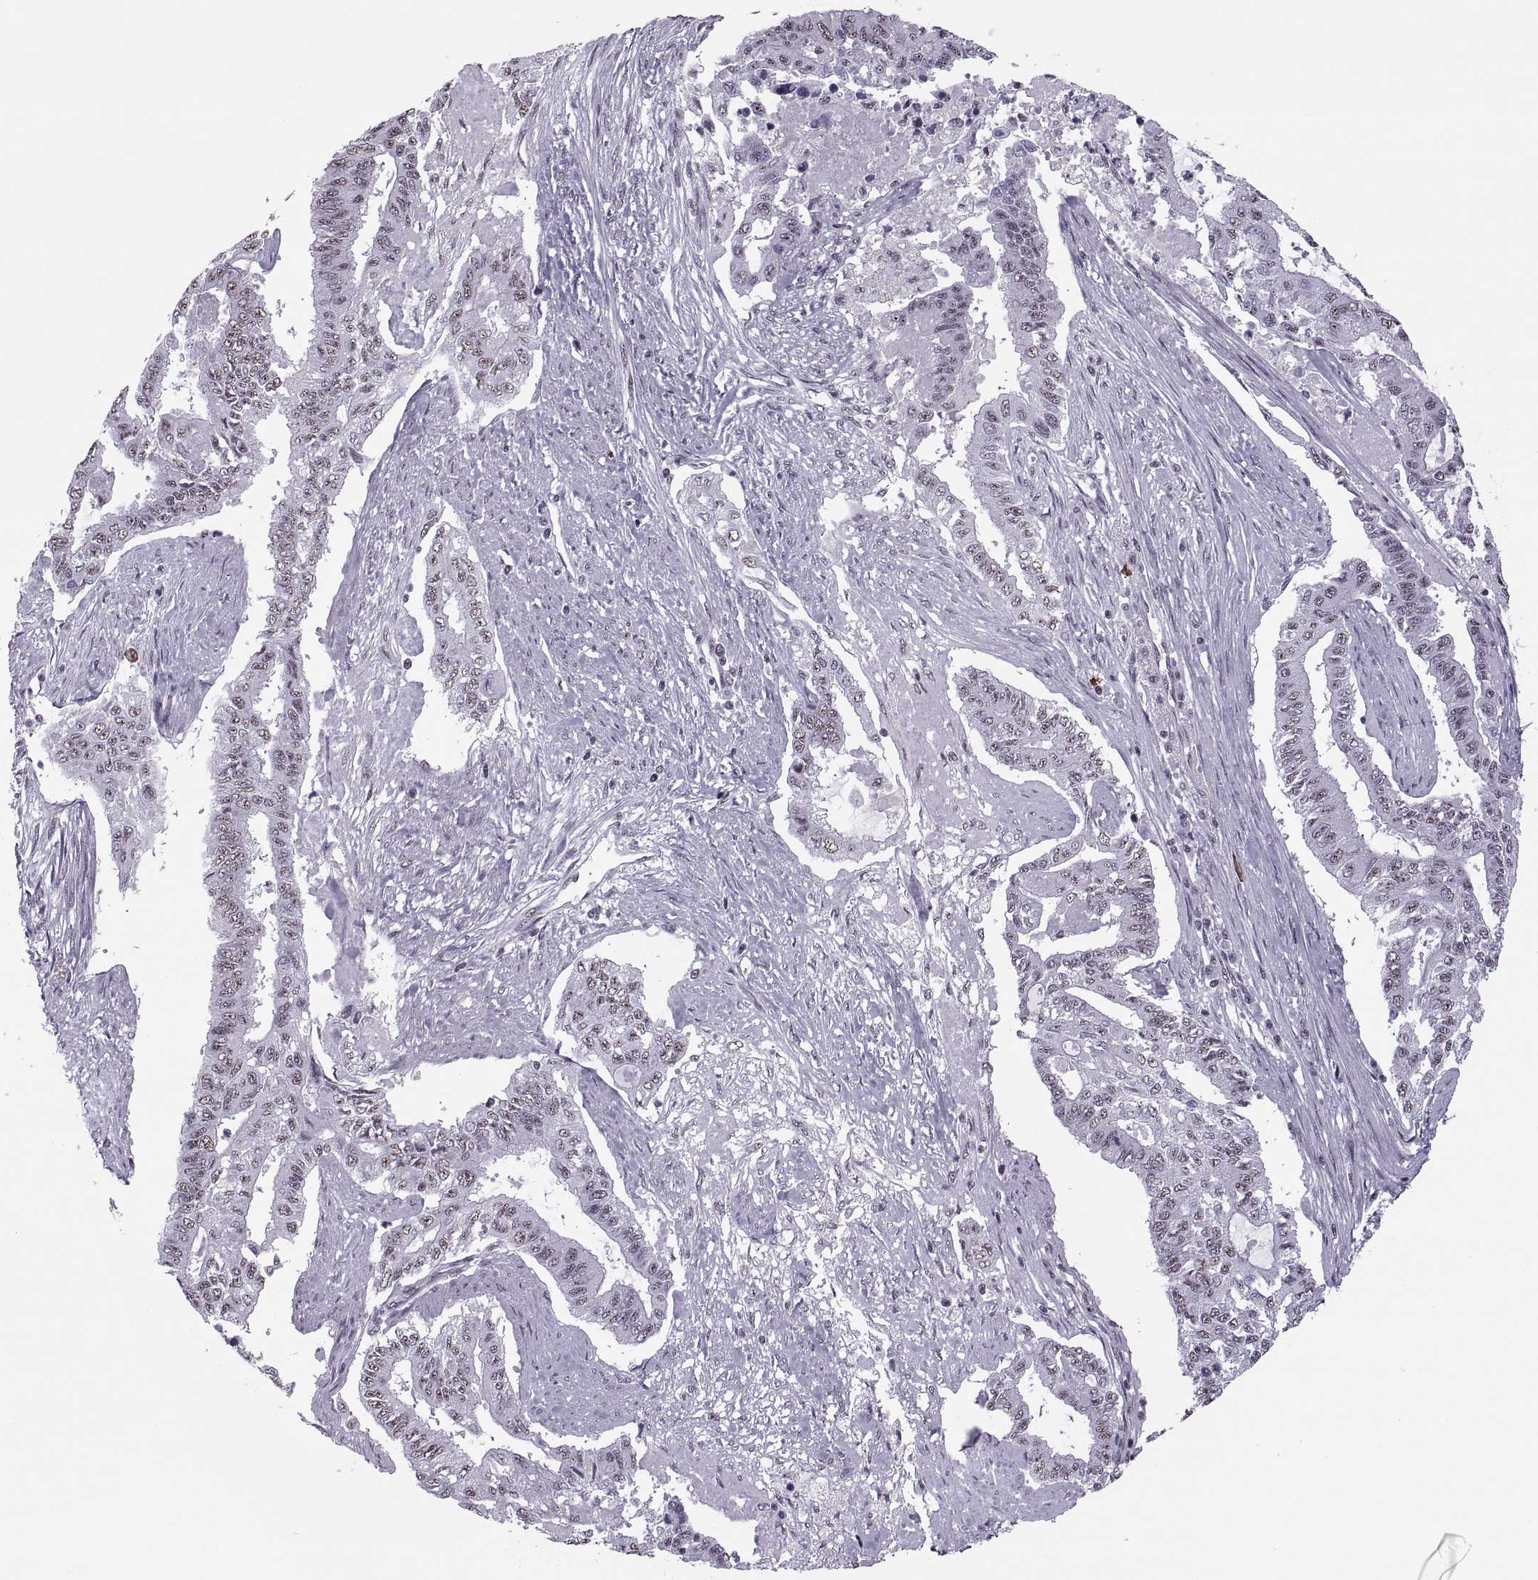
{"staining": {"intensity": "weak", "quantity": "25%-75%", "location": "nuclear"}, "tissue": "endometrial cancer", "cell_type": "Tumor cells", "image_type": "cancer", "snomed": [{"axis": "morphology", "description": "Adenocarcinoma, NOS"}, {"axis": "topography", "description": "Uterus"}], "caption": "This micrograph shows immunohistochemistry staining of human endometrial cancer, with low weak nuclear positivity in approximately 25%-75% of tumor cells.", "gene": "MAGEA4", "patient": {"sex": "female", "age": 59}}